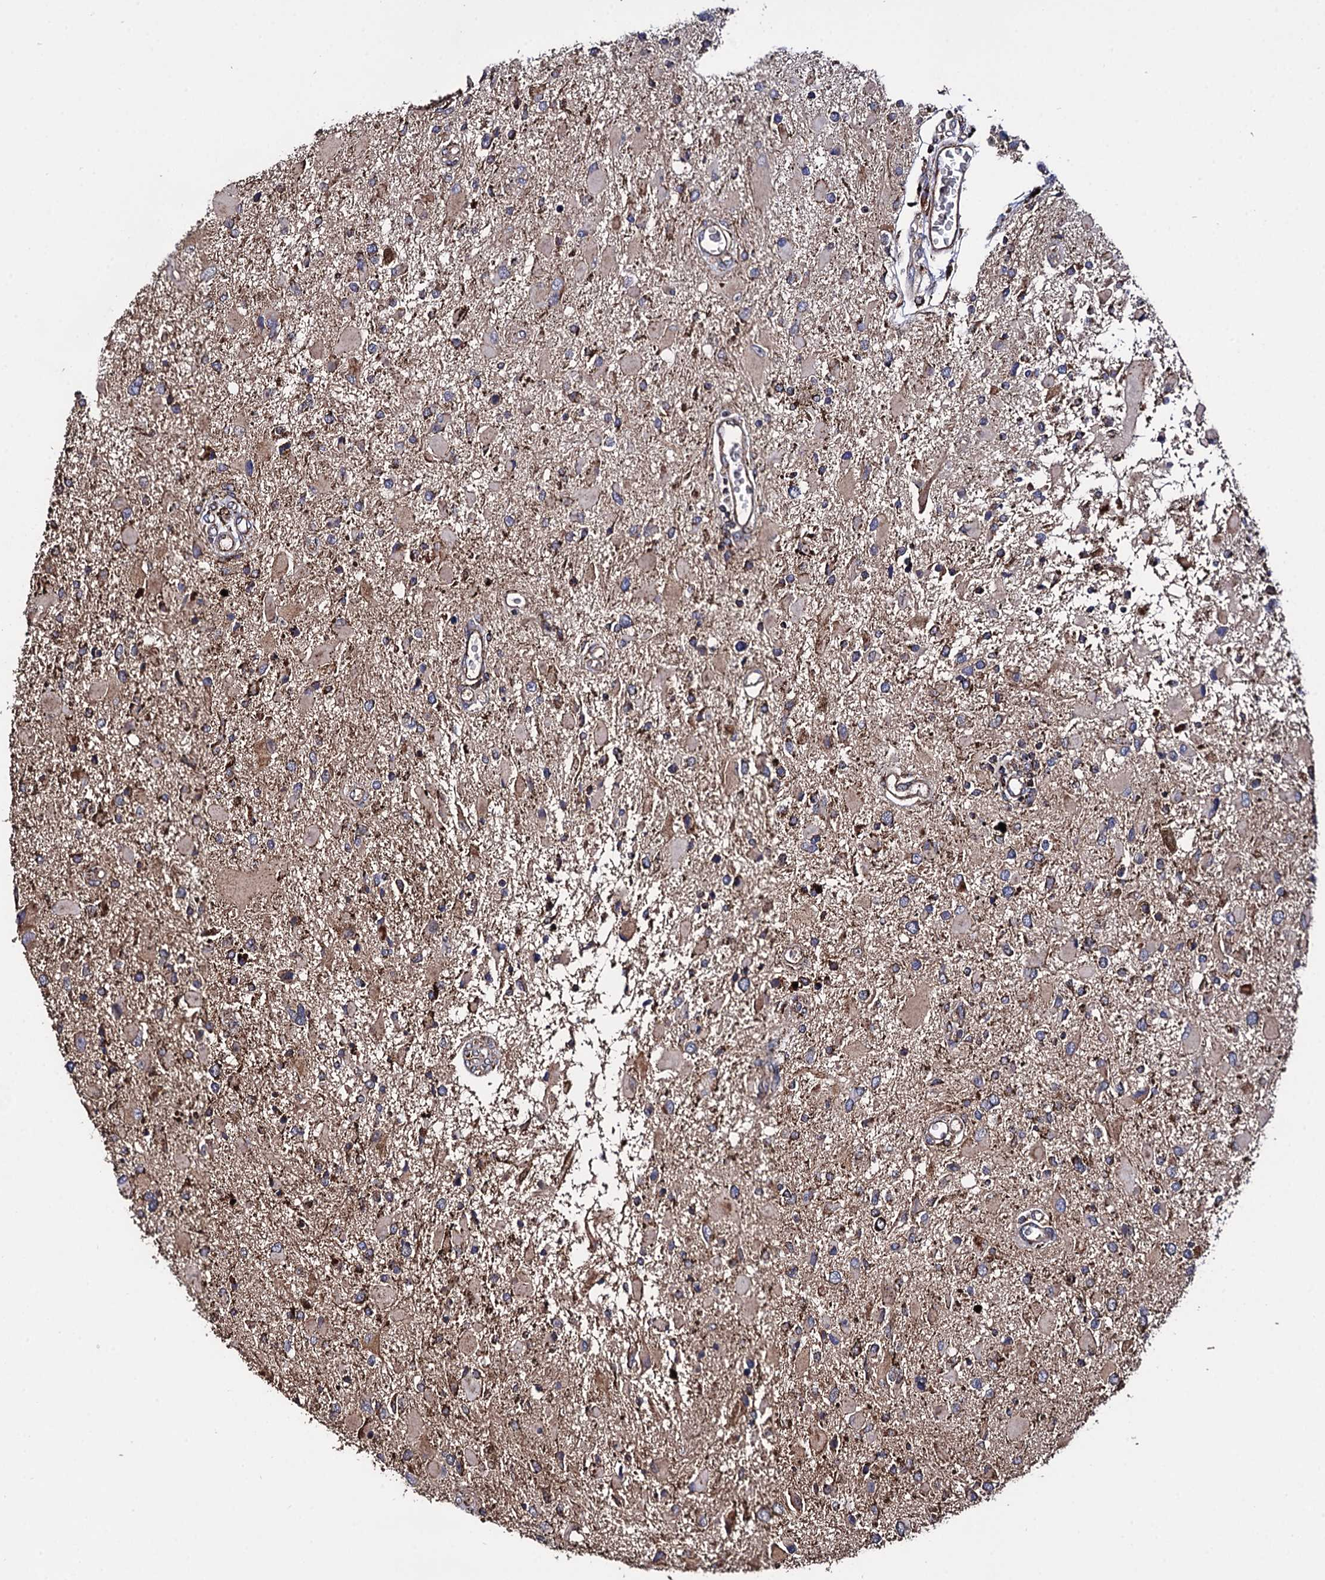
{"staining": {"intensity": "moderate", "quantity": "<25%", "location": "cytoplasmic/membranous"}, "tissue": "glioma", "cell_type": "Tumor cells", "image_type": "cancer", "snomed": [{"axis": "morphology", "description": "Glioma, malignant, High grade"}, {"axis": "topography", "description": "Brain"}], "caption": "Brown immunohistochemical staining in human glioma reveals moderate cytoplasmic/membranous staining in about <25% of tumor cells.", "gene": "IQCH", "patient": {"sex": "male", "age": 53}}